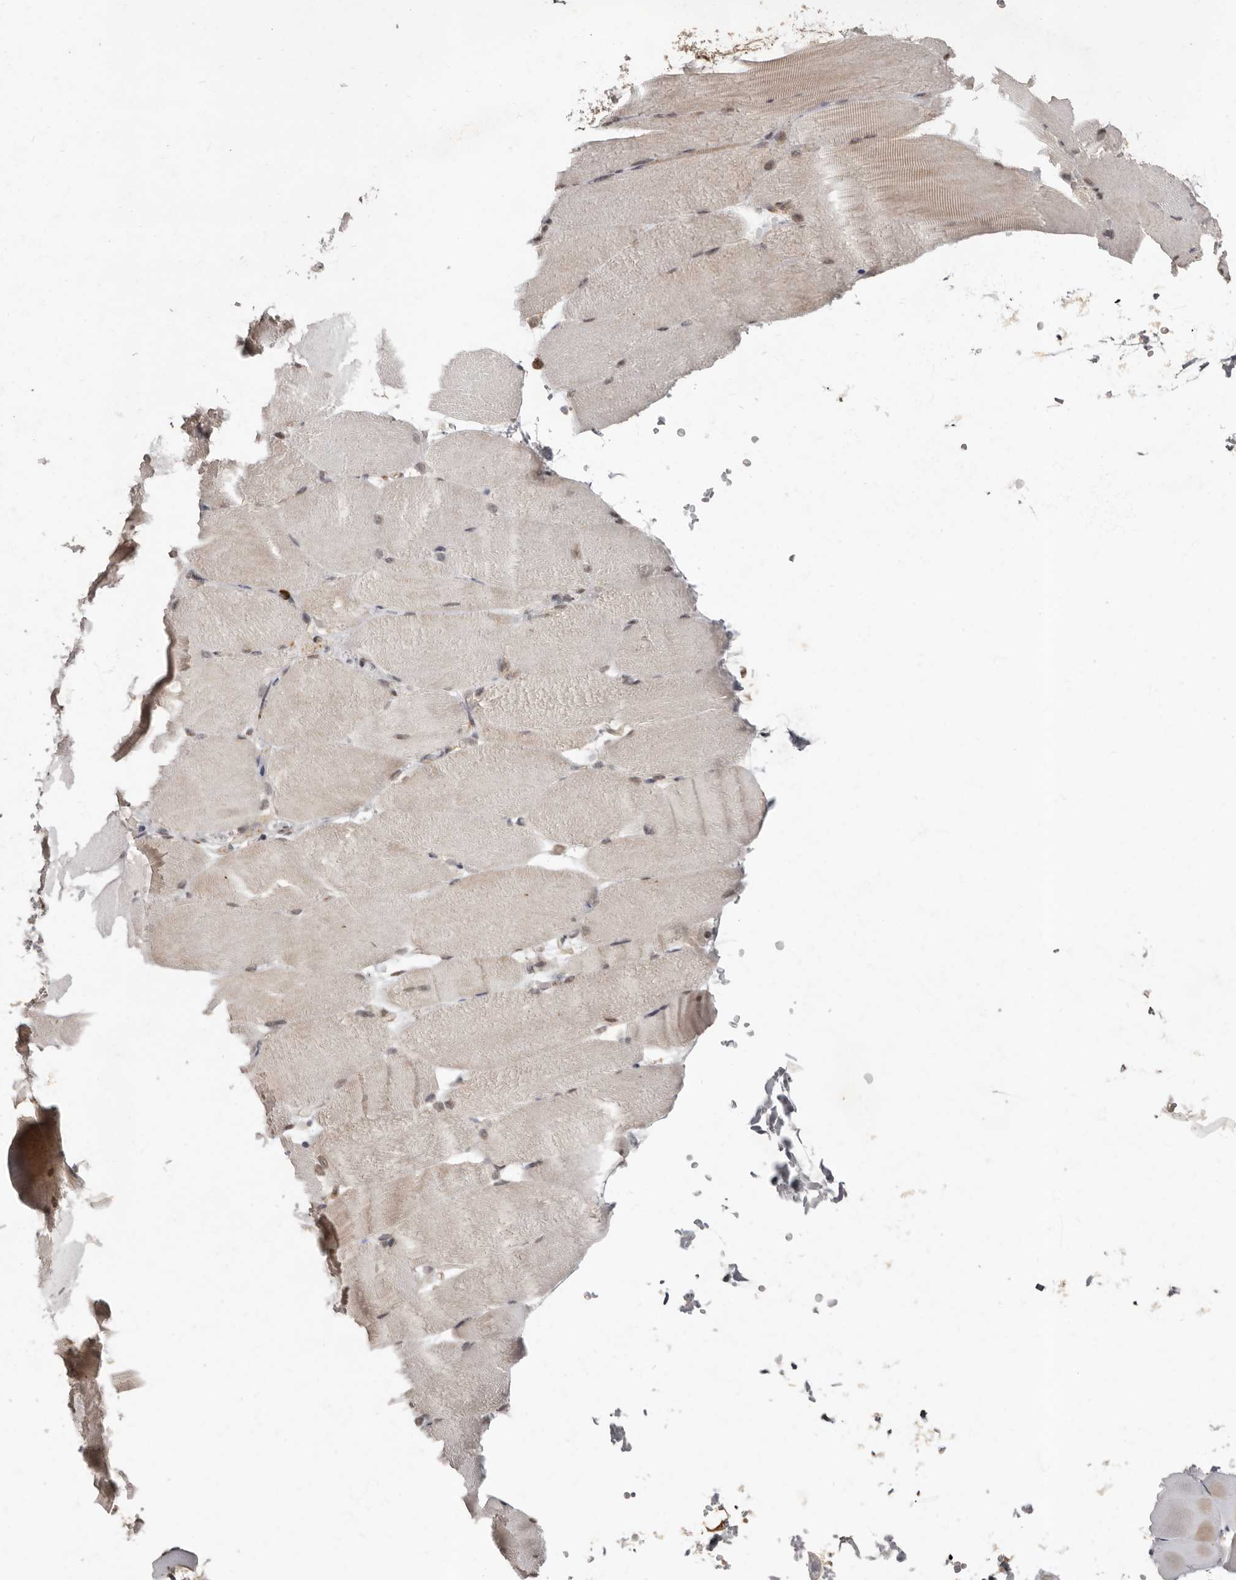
{"staining": {"intensity": "weak", "quantity": "<25%", "location": "cytoplasmic/membranous,nuclear"}, "tissue": "skeletal muscle", "cell_type": "Myocytes", "image_type": "normal", "snomed": [{"axis": "morphology", "description": "Normal tissue, NOS"}, {"axis": "topography", "description": "Skeletal muscle"}, {"axis": "topography", "description": "Parathyroid gland"}], "caption": "Immunohistochemical staining of benign human skeletal muscle reveals no significant positivity in myocytes.", "gene": "LRGUK", "patient": {"sex": "female", "age": 37}}